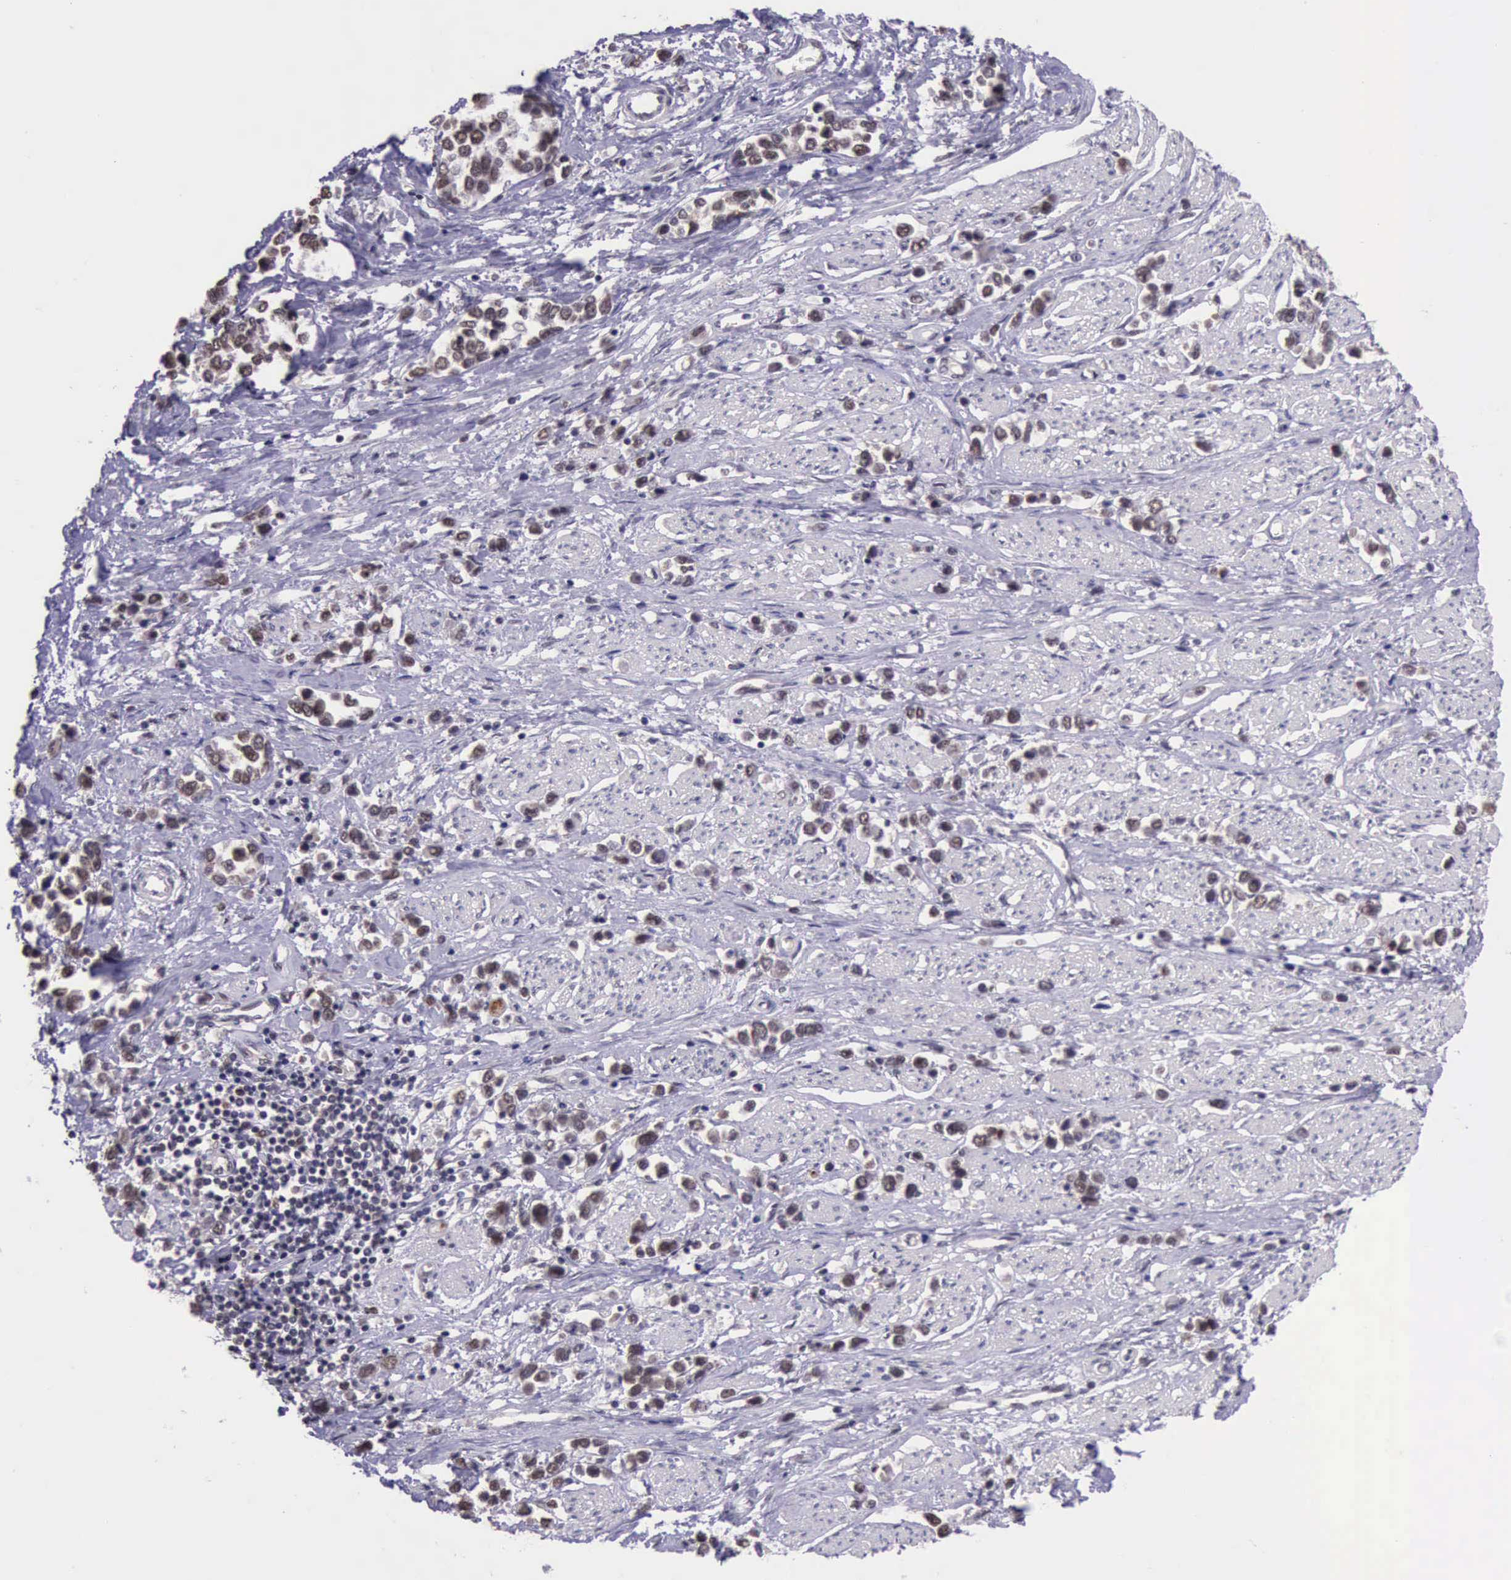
{"staining": {"intensity": "moderate", "quantity": ">75%", "location": "nuclear"}, "tissue": "stomach cancer", "cell_type": "Tumor cells", "image_type": "cancer", "snomed": [{"axis": "morphology", "description": "Adenocarcinoma, NOS"}, {"axis": "topography", "description": "Stomach, upper"}], "caption": "IHC photomicrograph of neoplastic tissue: adenocarcinoma (stomach) stained using immunohistochemistry reveals medium levels of moderate protein expression localized specifically in the nuclear of tumor cells, appearing as a nuclear brown color.", "gene": "PRPF39", "patient": {"sex": "male", "age": 76}}